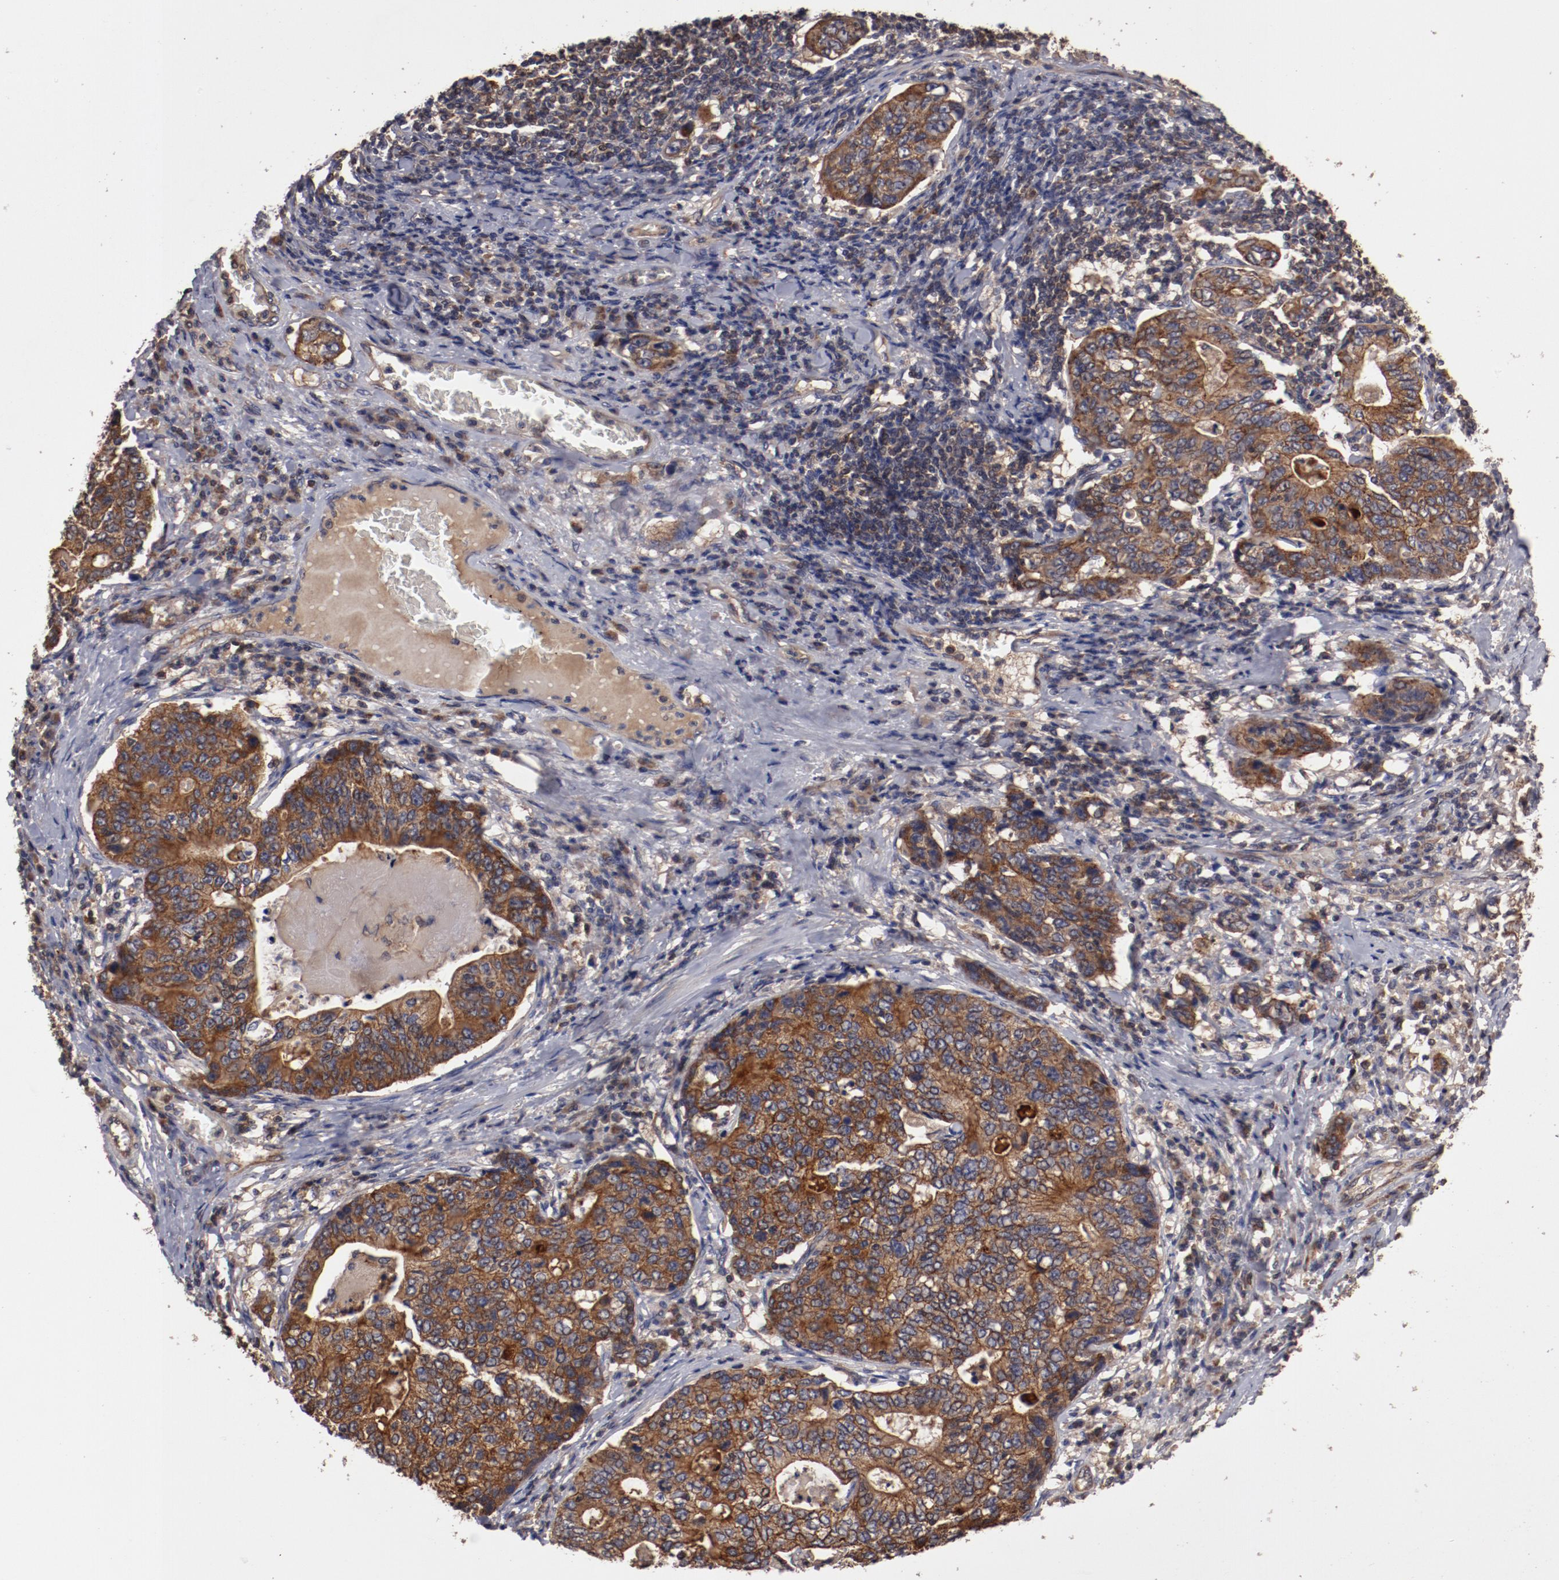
{"staining": {"intensity": "moderate", "quantity": ">75%", "location": "cytoplasmic/membranous"}, "tissue": "stomach cancer", "cell_type": "Tumor cells", "image_type": "cancer", "snomed": [{"axis": "morphology", "description": "Adenocarcinoma, NOS"}, {"axis": "topography", "description": "Esophagus"}, {"axis": "topography", "description": "Stomach"}], "caption": "High-magnification brightfield microscopy of stomach cancer (adenocarcinoma) stained with DAB (brown) and counterstained with hematoxylin (blue). tumor cells exhibit moderate cytoplasmic/membranous positivity is appreciated in approximately>75% of cells.", "gene": "RPS6KA6", "patient": {"sex": "male", "age": 74}}